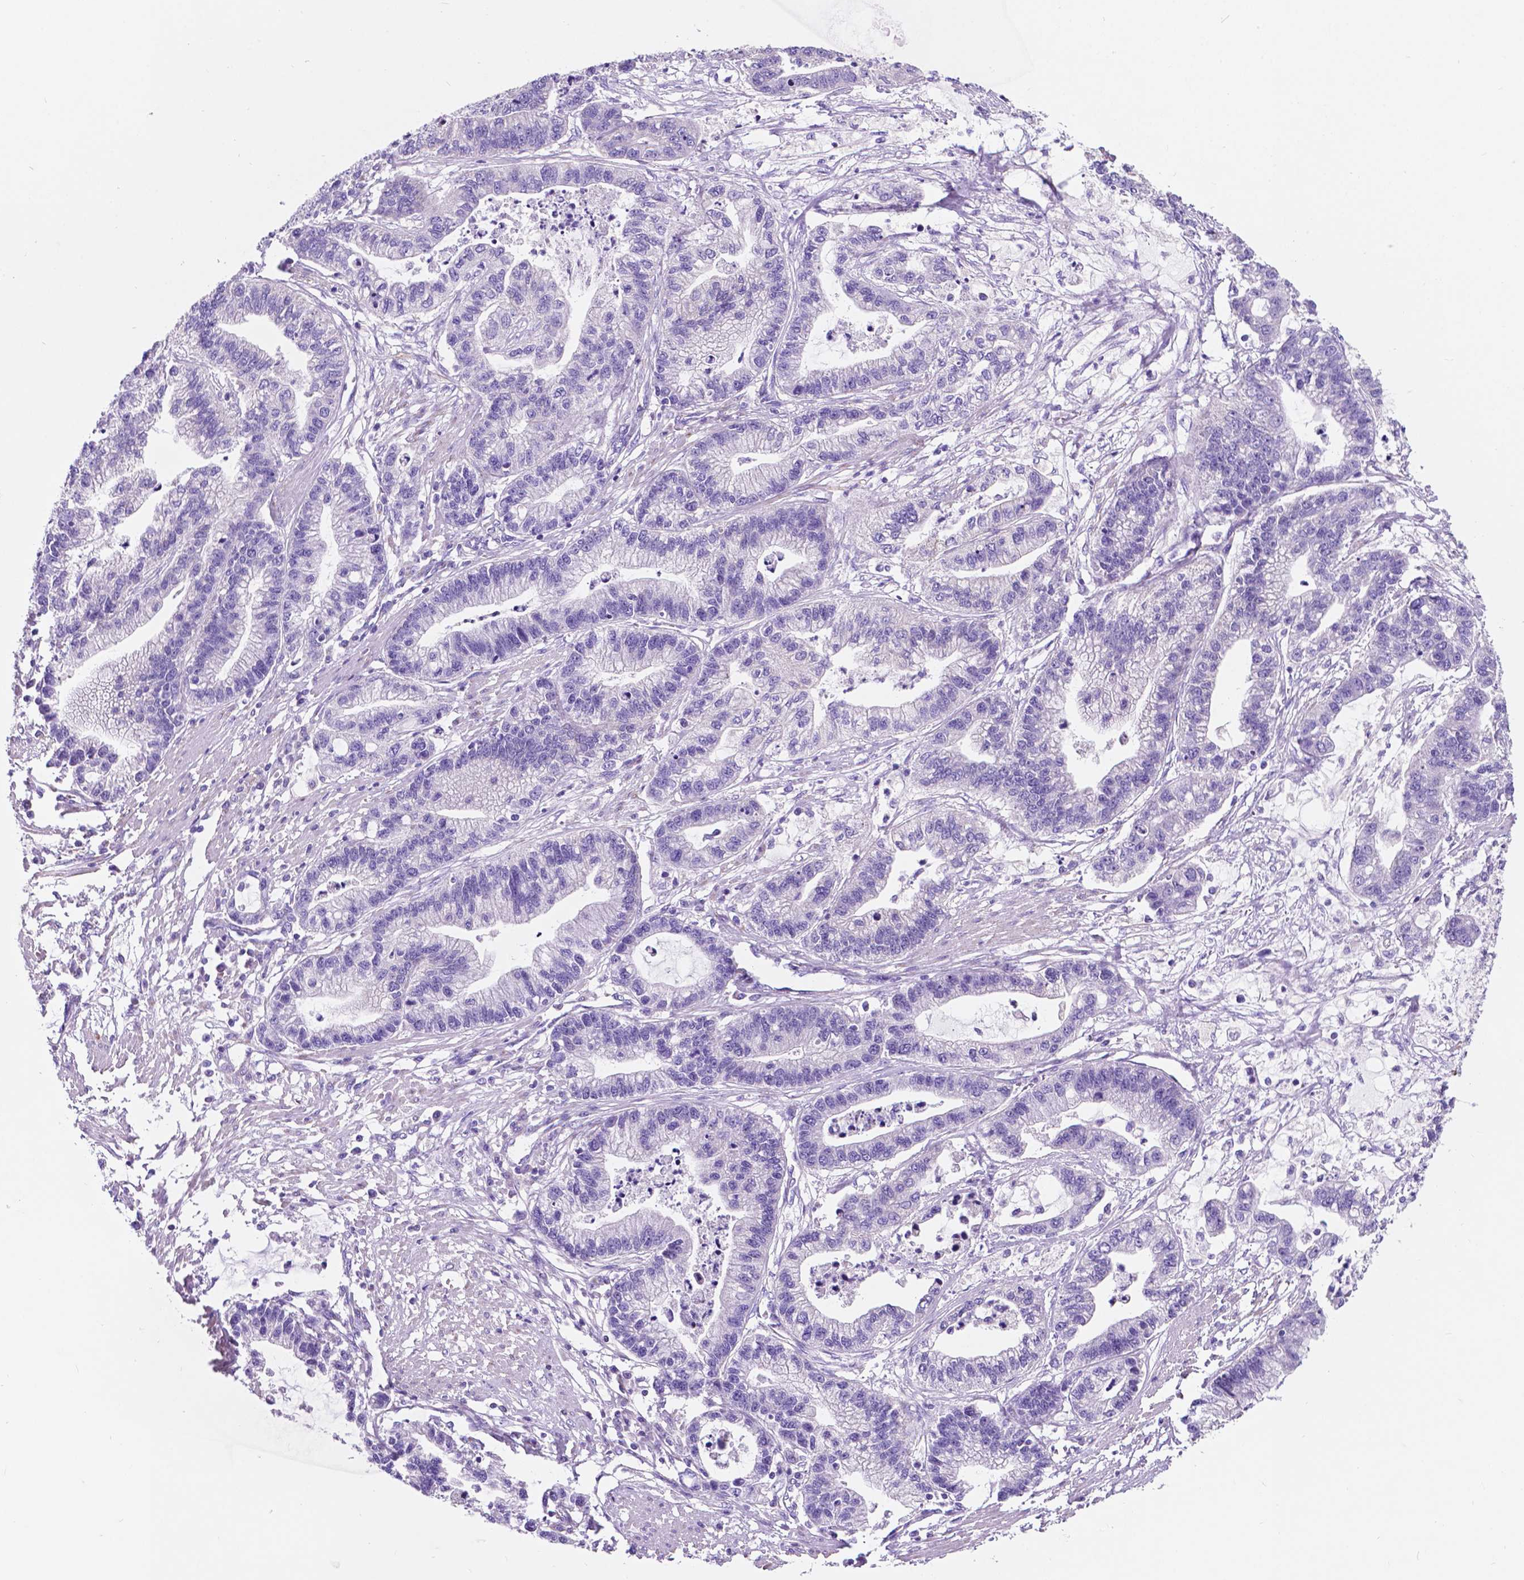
{"staining": {"intensity": "negative", "quantity": "none", "location": "none"}, "tissue": "stomach cancer", "cell_type": "Tumor cells", "image_type": "cancer", "snomed": [{"axis": "morphology", "description": "Adenocarcinoma, NOS"}, {"axis": "topography", "description": "Stomach"}], "caption": "A photomicrograph of stomach cancer stained for a protein displays no brown staining in tumor cells.", "gene": "TRPV5", "patient": {"sex": "male", "age": 83}}